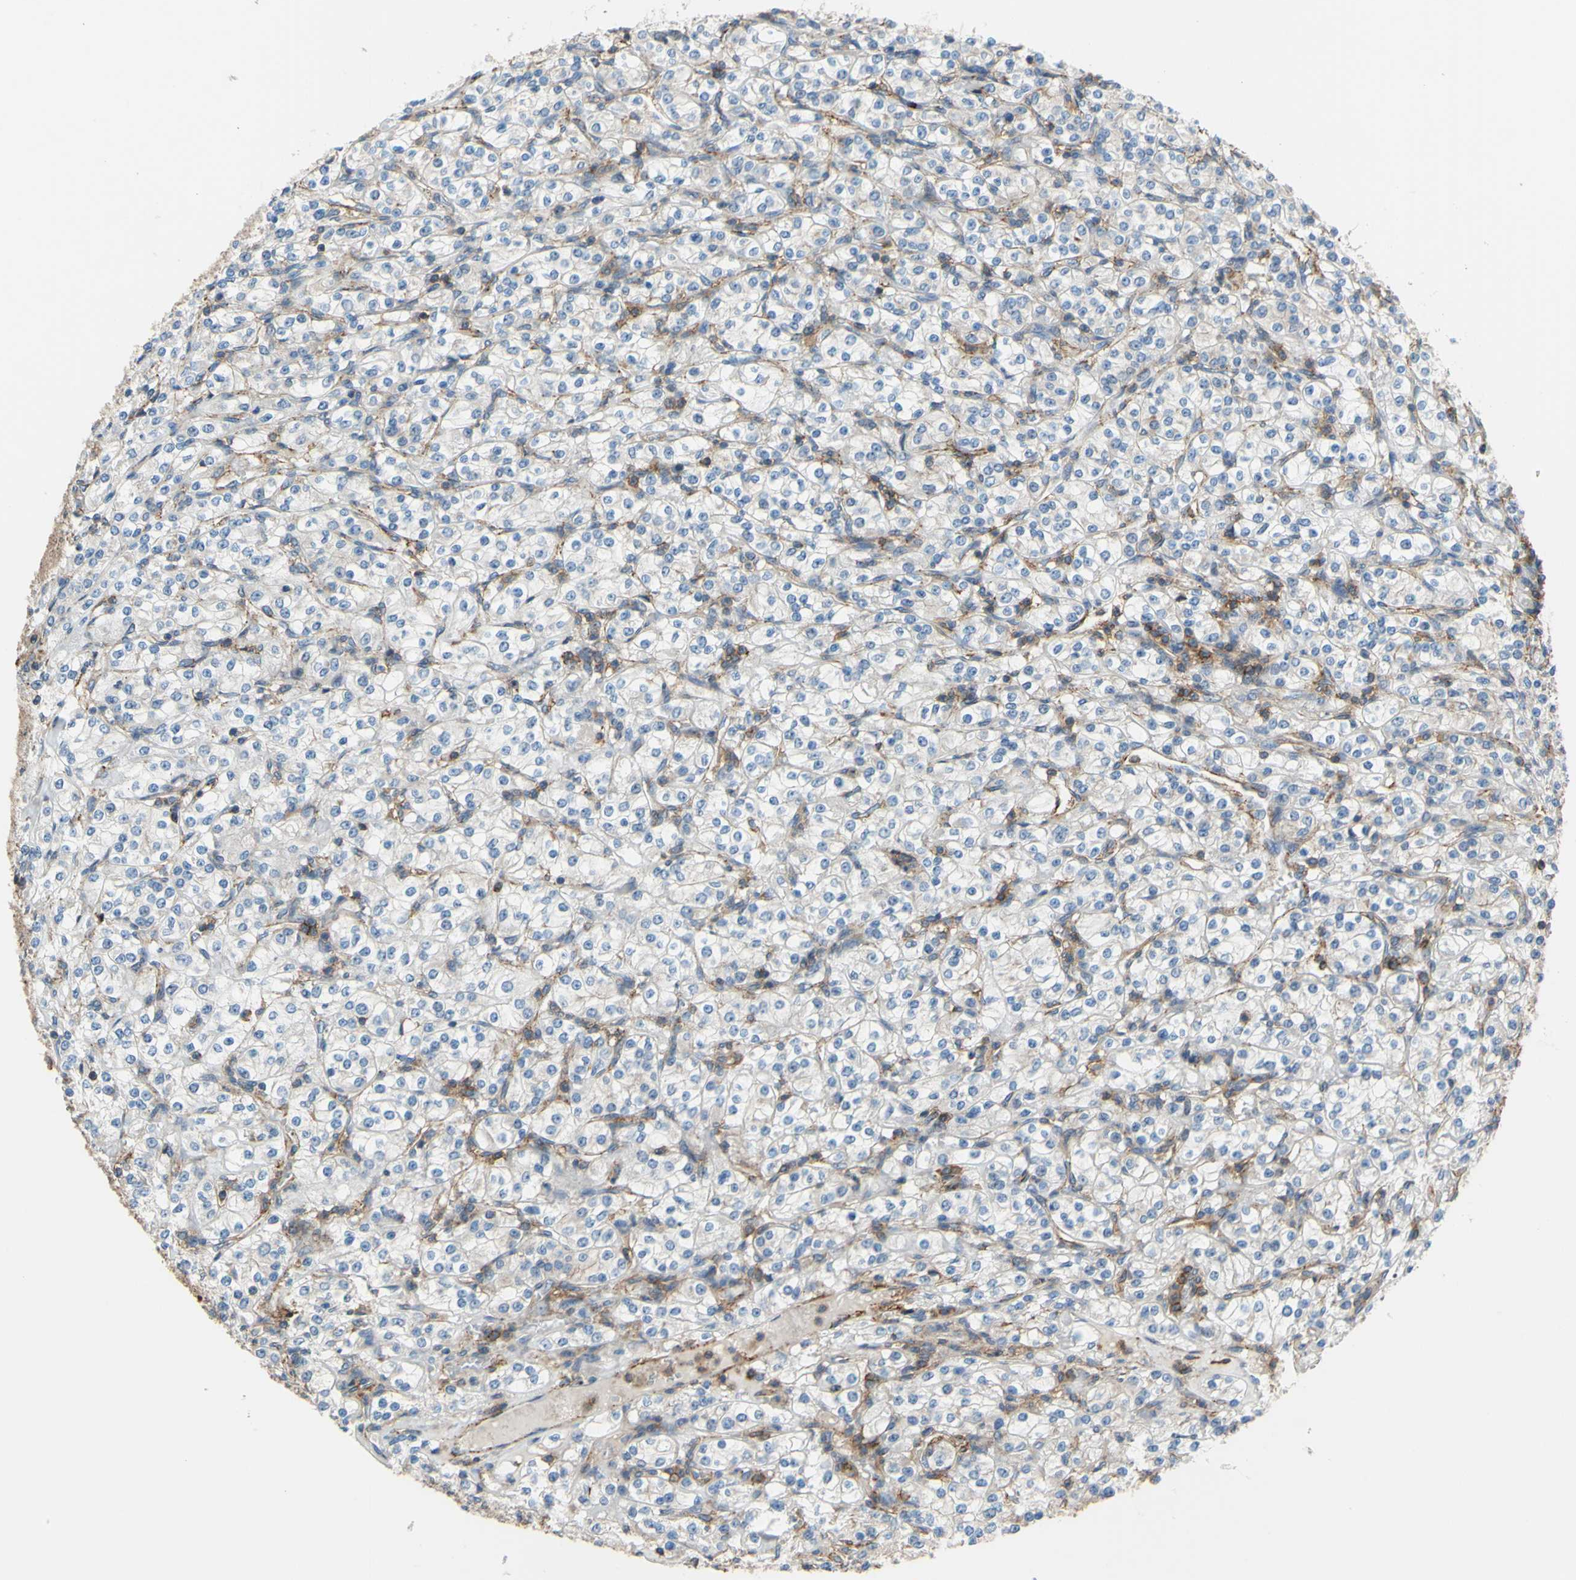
{"staining": {"intensity": "negative", "quantity": "none", "location": "none"}, "tissue": "renal cancer", "cell_type": "Tumor cells", "image_type": "cancer", "snomed": [{"axis": "morphology", "description": "Adenocarcinoma, NOS"}, {"axis": "topography", "description": "Kidney"}], "caption": "Renal adenocarcinoma stained for a protein using immunohistochemistry exhibits no staining tumor cells.", "gene": "POR", "patient": {"sex": "male", "age": 77}}